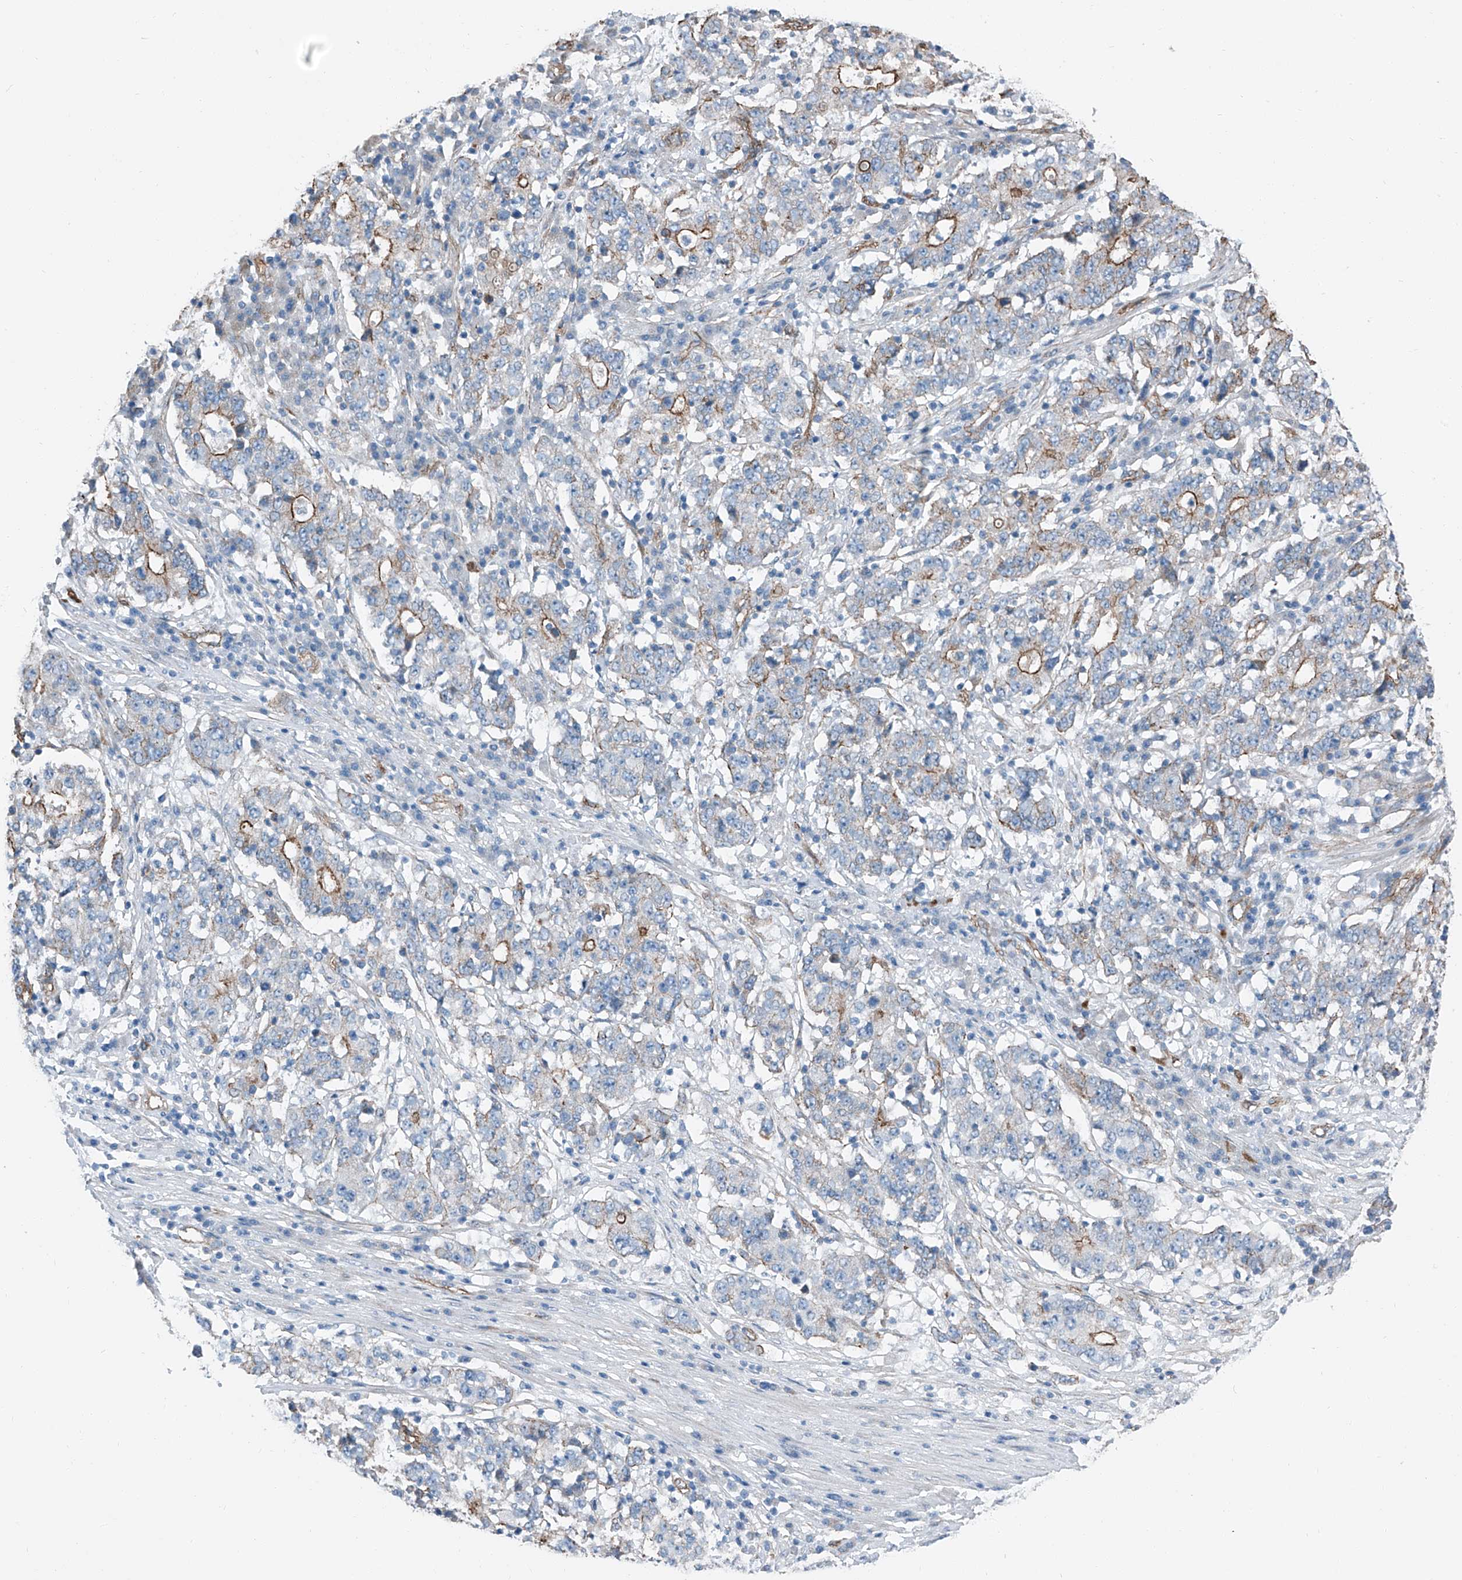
{"staining": {"intensity": "moderate", "quantity": "25%-75%", "location": "cytoplasmic/membranous"}, "tissue": "stomach cancer", "cell_type": "Tumor cells", "image_type": "cancer", "snomed": [{"axis": "morphology", "description": "Adenocarcinoma, NOS"}, {"axis": "topography", "description": "Stomach"}], "caption": "Protein staining of adenocarcinoma (stomach) tissue displays moderate cytoplasmic/membranous staining in approximately 25%-75% of tumor cells. (IHC, brightfield microscopy, high magnification).", "gene": "THEMIS2", "patient": {"sex": "male", "age": 59}}